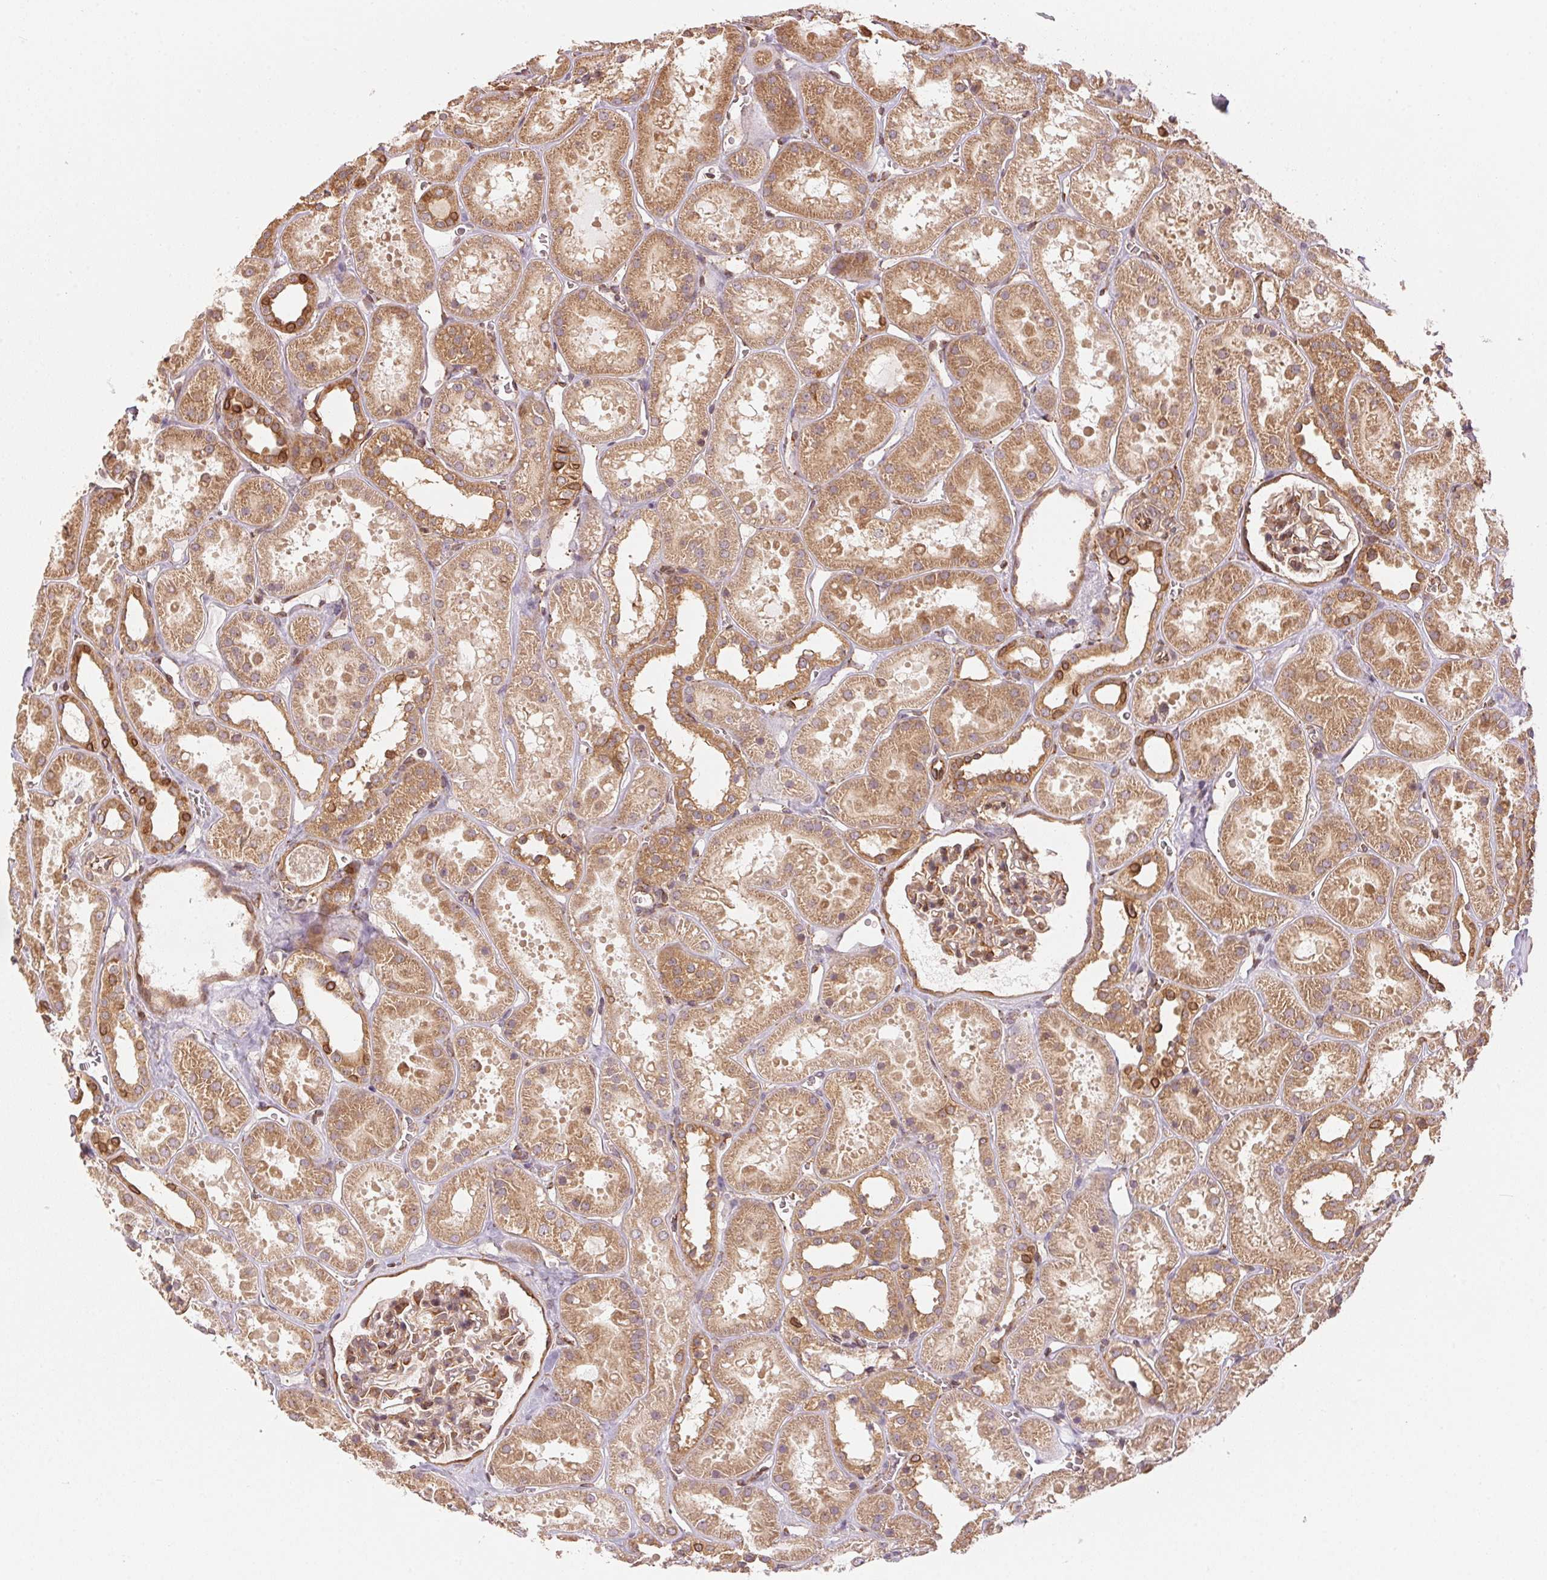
{"staining": {"intensity": "moderate", "quantity": "25%-75%", "location": "cytoplasmic/membranous"}, "tissue": "kidney", "cell_type": "Cells in glomeruli", "image_type": "normal", "snomed": [{"axis": "morphology", "description": "Normal tissue, NOS"}, {"axis": "topography", "description": "Kidney"}], "caption": "Protein analysis of normal kidney demonstrates moderate cytoplasmic/membranous positivity in approximately 25%-75% of cells in glomeruli.", "gene": "STRN4", "patient": {"sex": "female", "age": 41}}